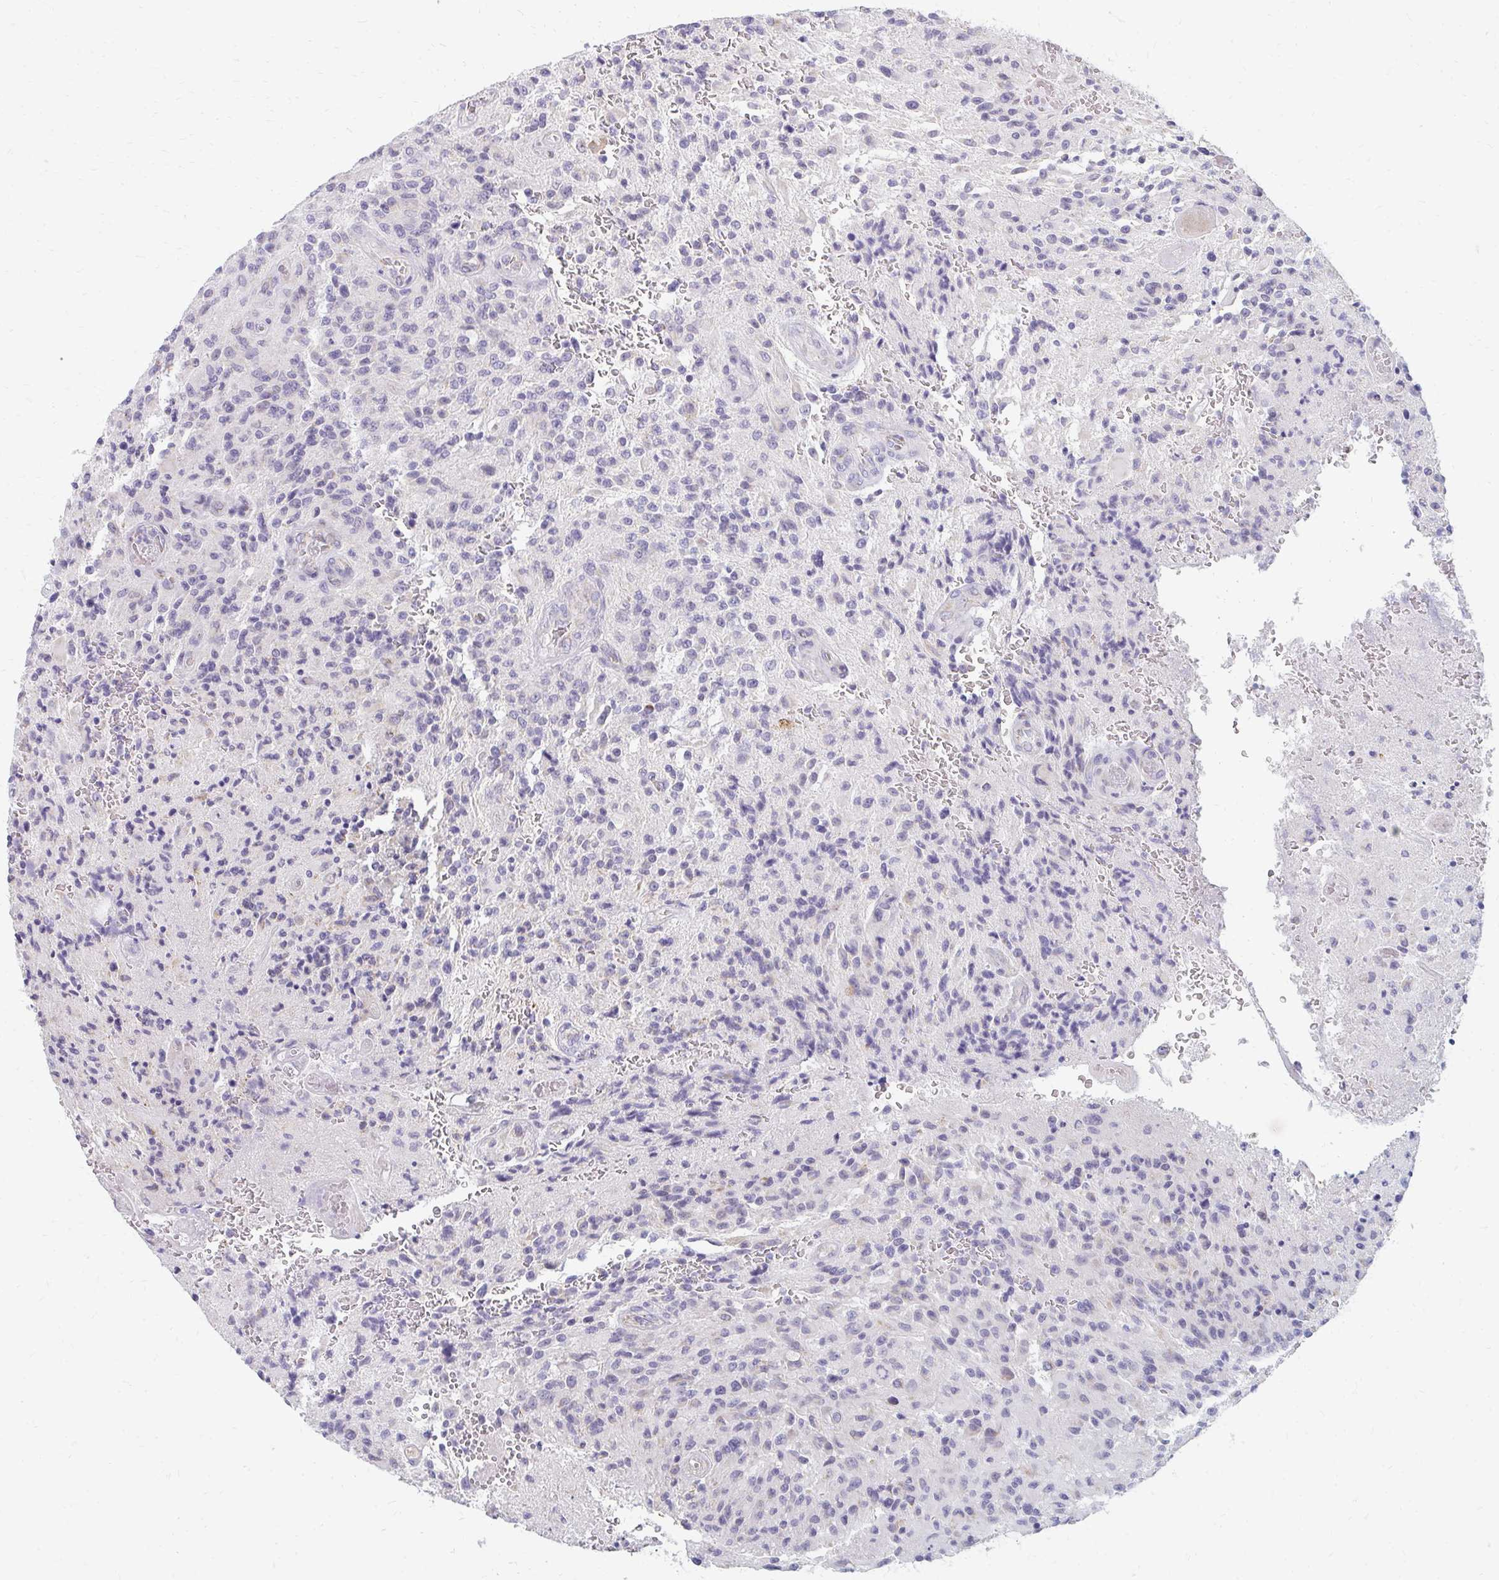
{"staining": {"intensity": "negative", "quantity": "none", "location": "none"}, "tissue": "glioma", "cell_type": "Tumor cells", "image_type": "cancer", "snomed": [{"axis": "morphology", "description": "Normal tissue, NOS"}, {"axis": "morphology", "description": "Glioma, malignant, High grade"}, {"axis": "topography", "description": "Cerebral cortex"}], "caption": "Tumor cells show no significant protein expression in glioma.", "gene": "OR10V1", "patient": {"sex": "male", "age": 56}}